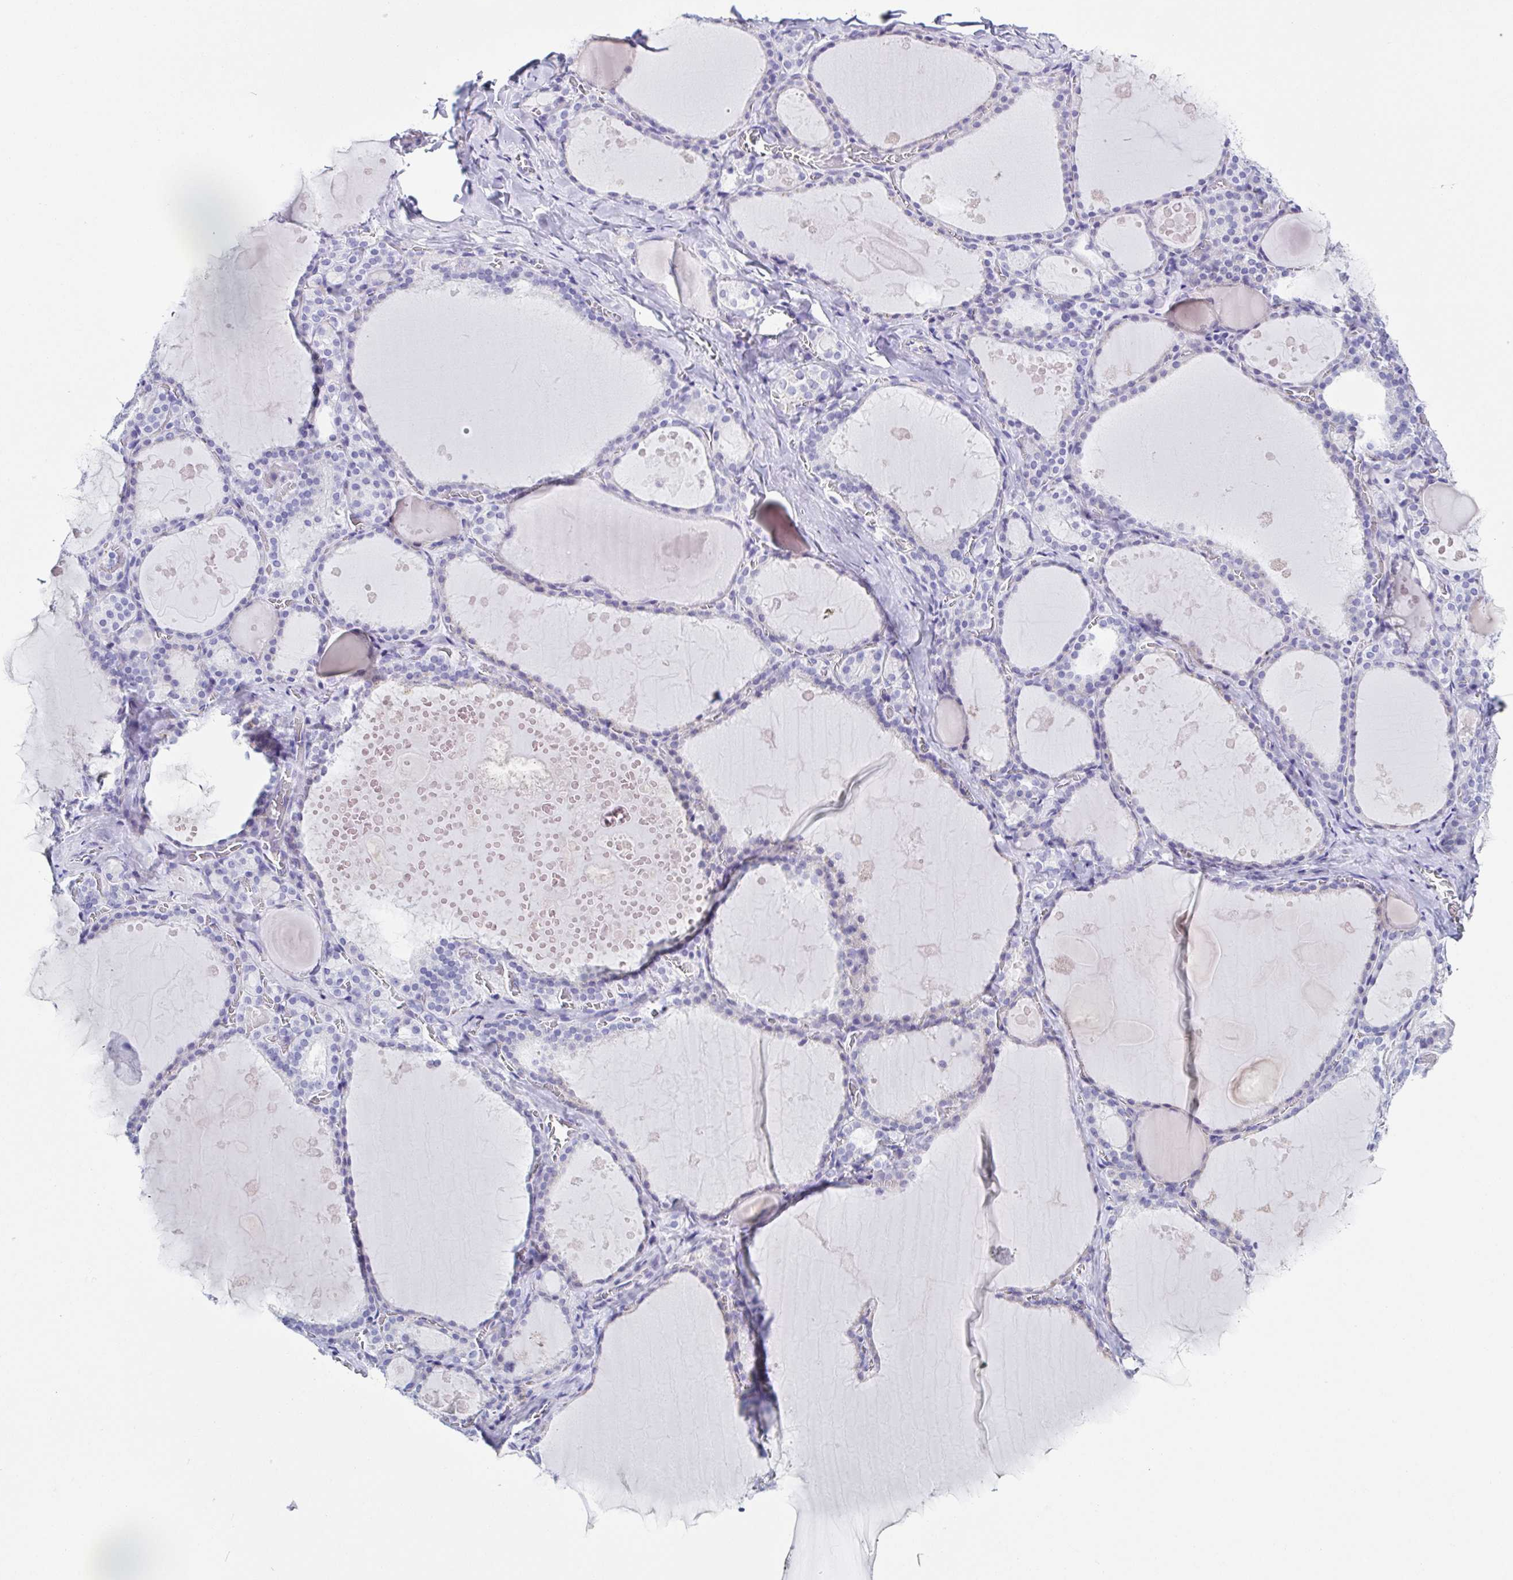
{"staining": {"intensity": "negative", "quantity": "none", "location": "none"}, "tissue": "thyroid gland", "cell_type": "Glandular cells", "image_type": "normal", "snomed": [{"axis": "morphology", "description": "Normal tissue, NOS"}, {"axis": "topography", "description": "Thyroid gland"}], "caption": "Protein analysis of normal thyroid gland reveals no significant positivity in glandular cells.", "gene": "TNNT2", "patient": {"sex": "male", "age": 56}}